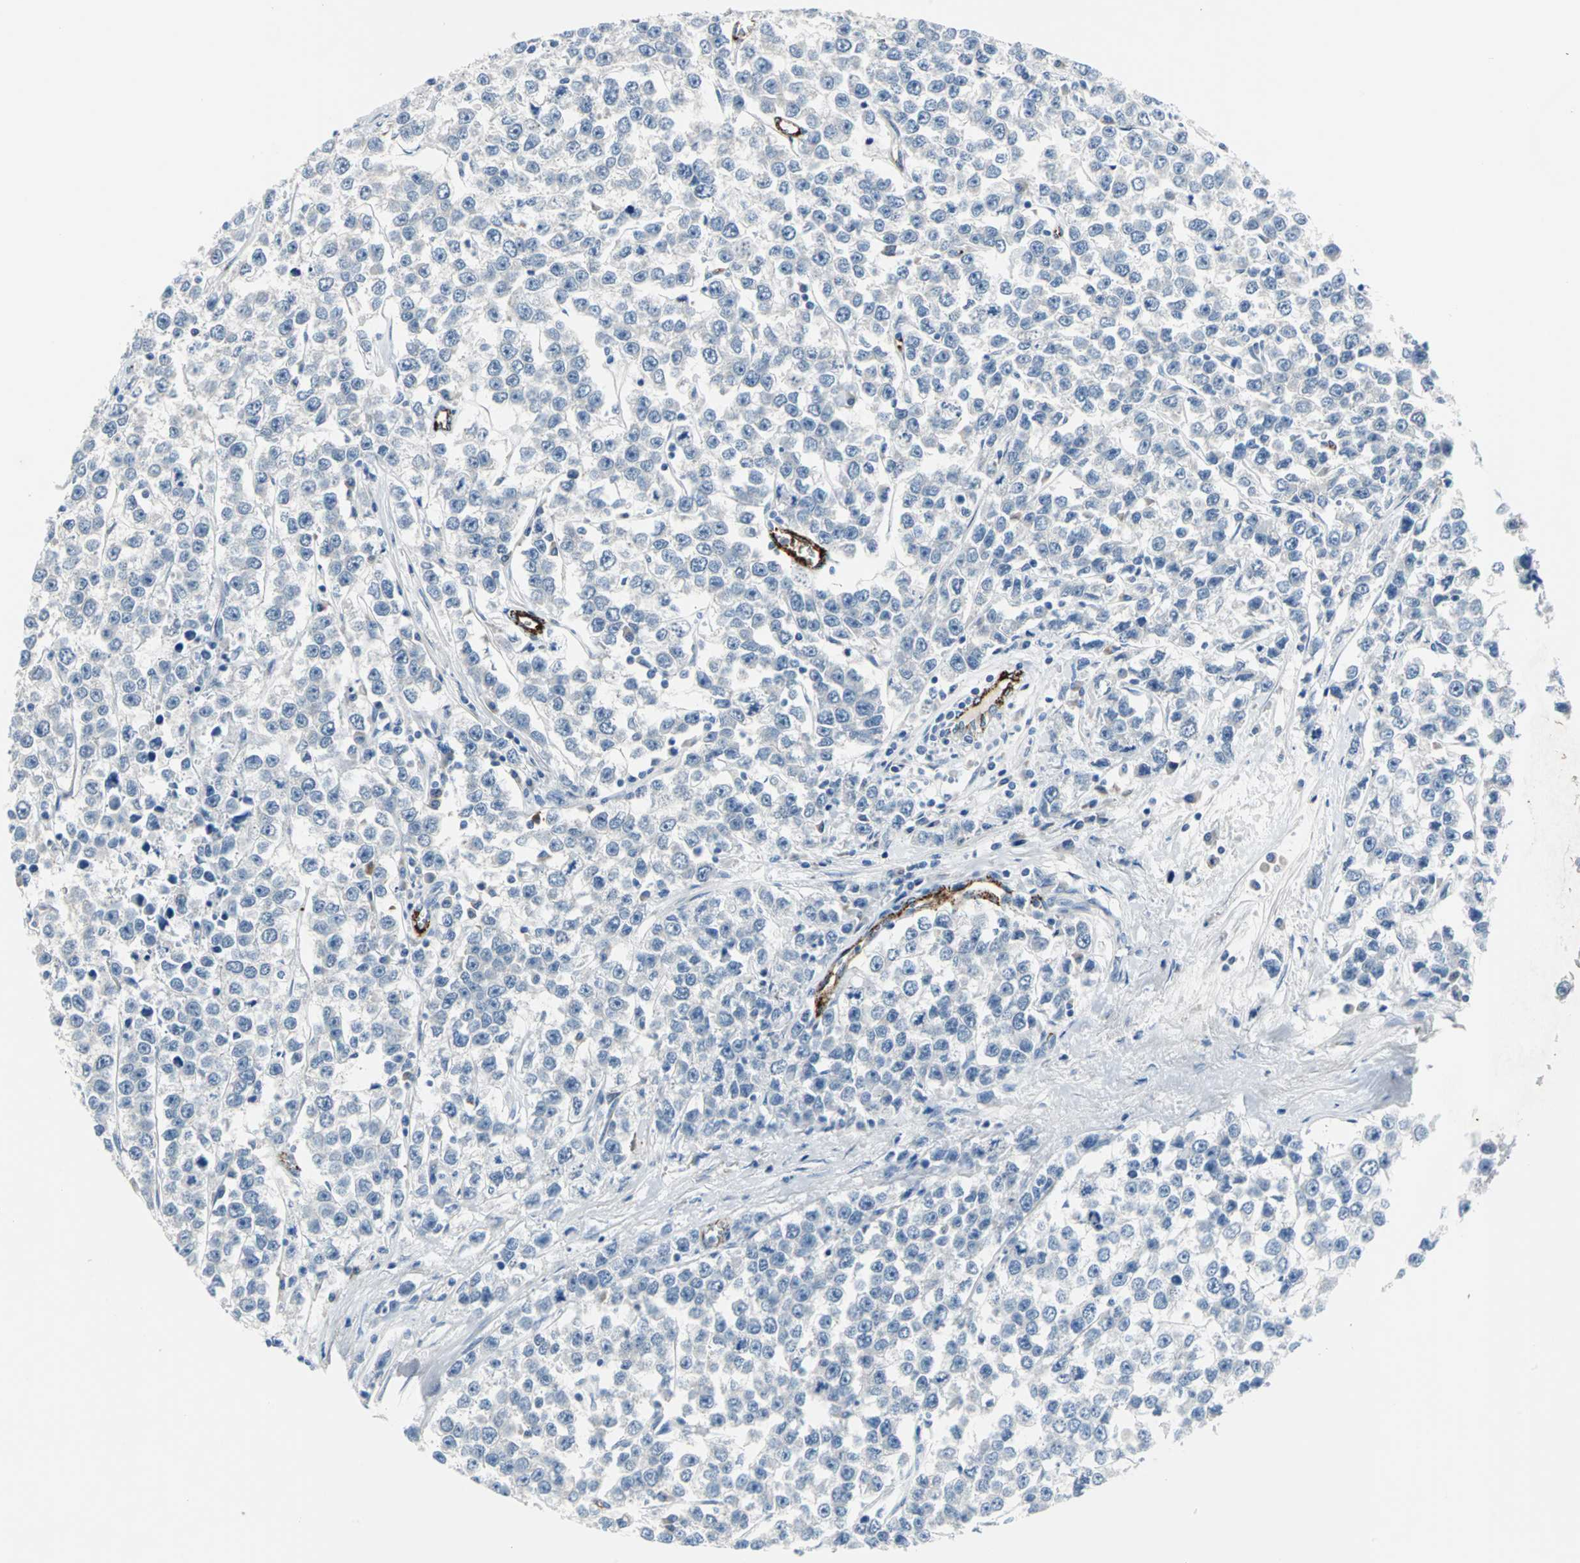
{"staining": {"intensity": "negative", "quantity": "none", "location": "none"}, "tissue": "testis cancer", "cell_type": "Tumor cells", "image_type": "cancer", "snomed": [{"axis": "morphology", "description": "Seminoma, NOS"}, {"axis": "morphology", "description": "Carcinoma, Embryonal, NOS"}, {"axis": "topography", "description": "Testis"}], "caption": "Protein analysis of testis cancer demonstrates no significant positivity in tumor cells.", "gene": "SELP", "patient": {"sex": "male", "age": 52}}